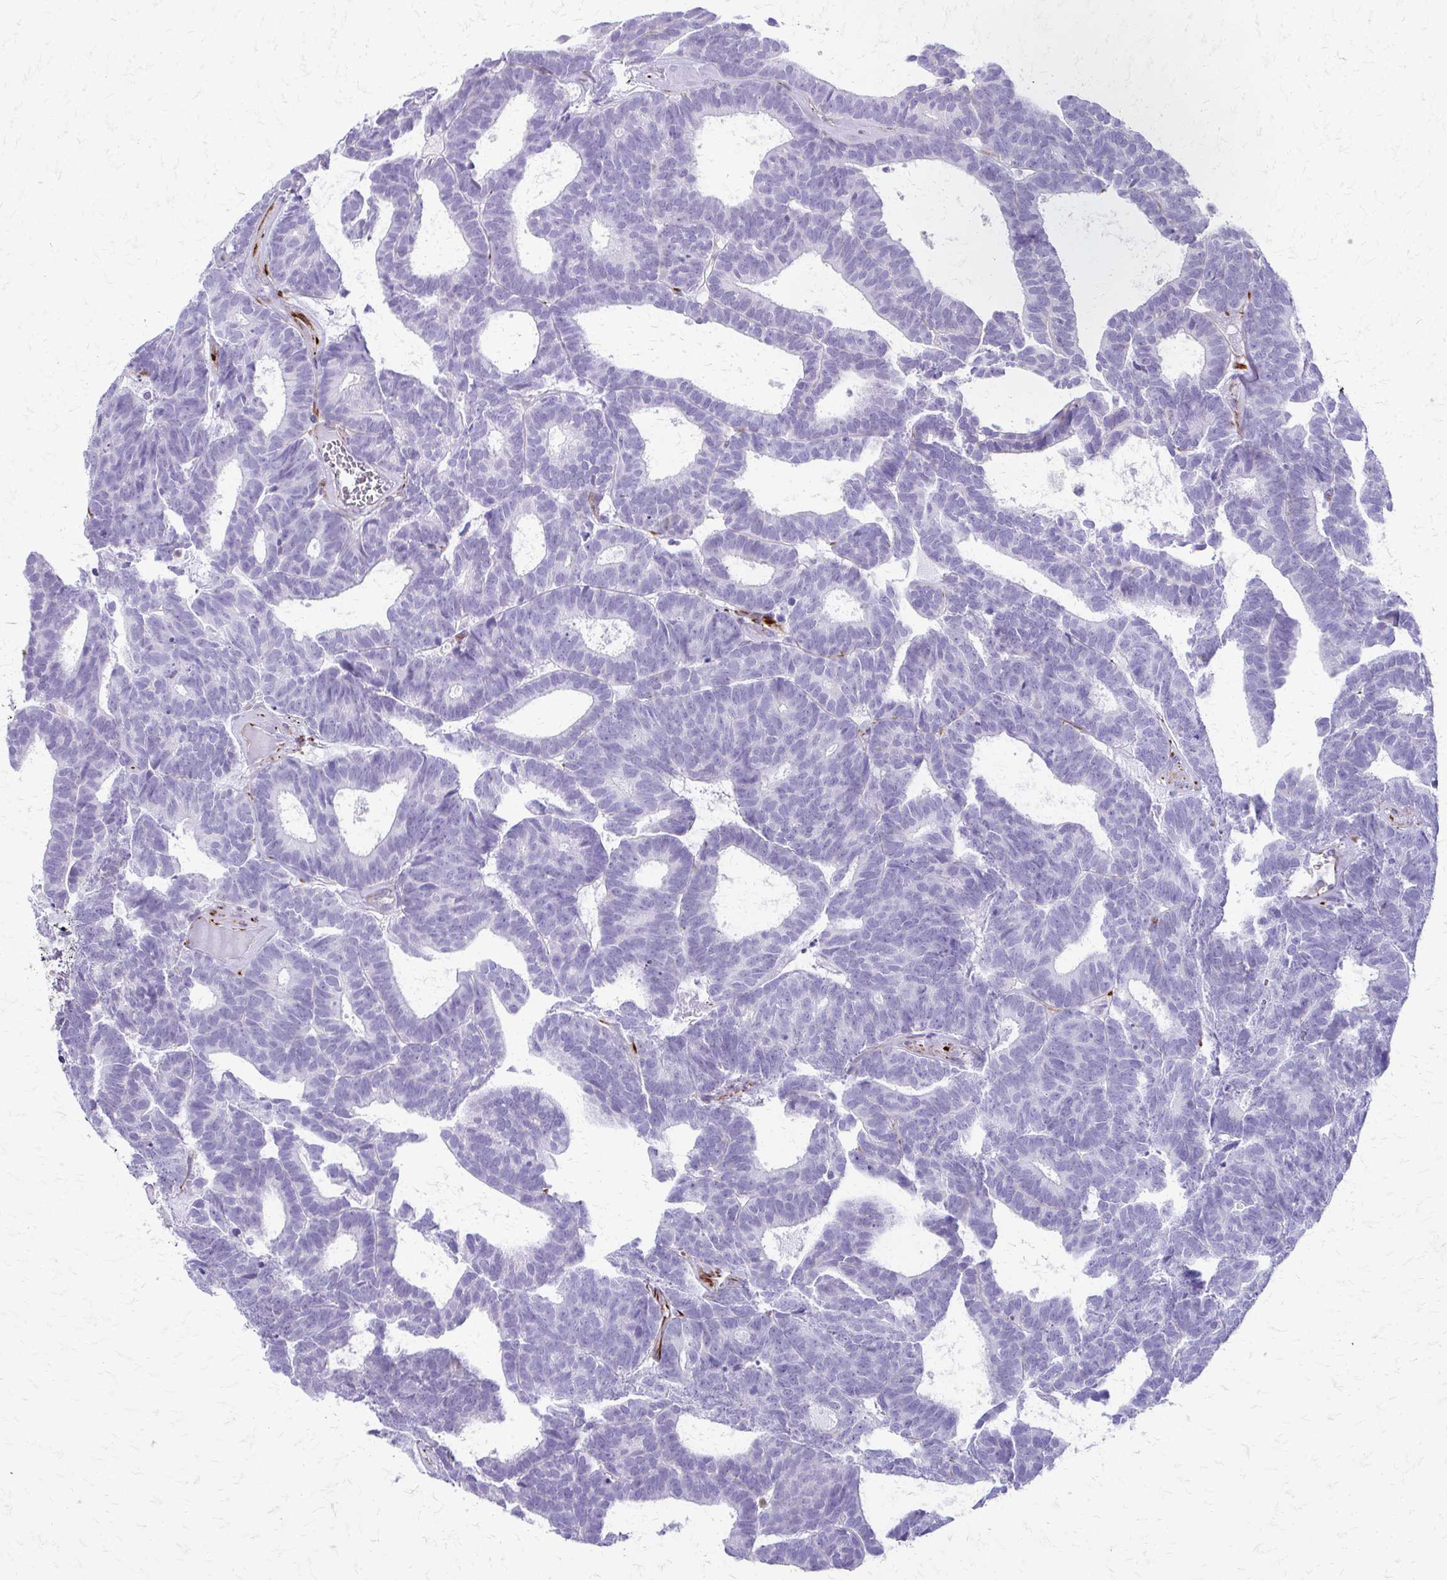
{"staining": {"intensity": "negative", "quantity": "none", "location": "none"}, "tissue": "head and neck cancer", "cell_type": "Tumor cells", "image_type": "cancer", "snomed": [{"axis": "morphology", "description": "Adenocarcinoma, NOS"}, {"axis": "topography", "description": "Head-Neck"}], "caption": "Immunohistochemical staining of adenocarcinoma (head and neck) demonstrates no significant expression in tumor cells.", "gene": "TRIM6", "patient": {"sex": "female", "age": 81}}